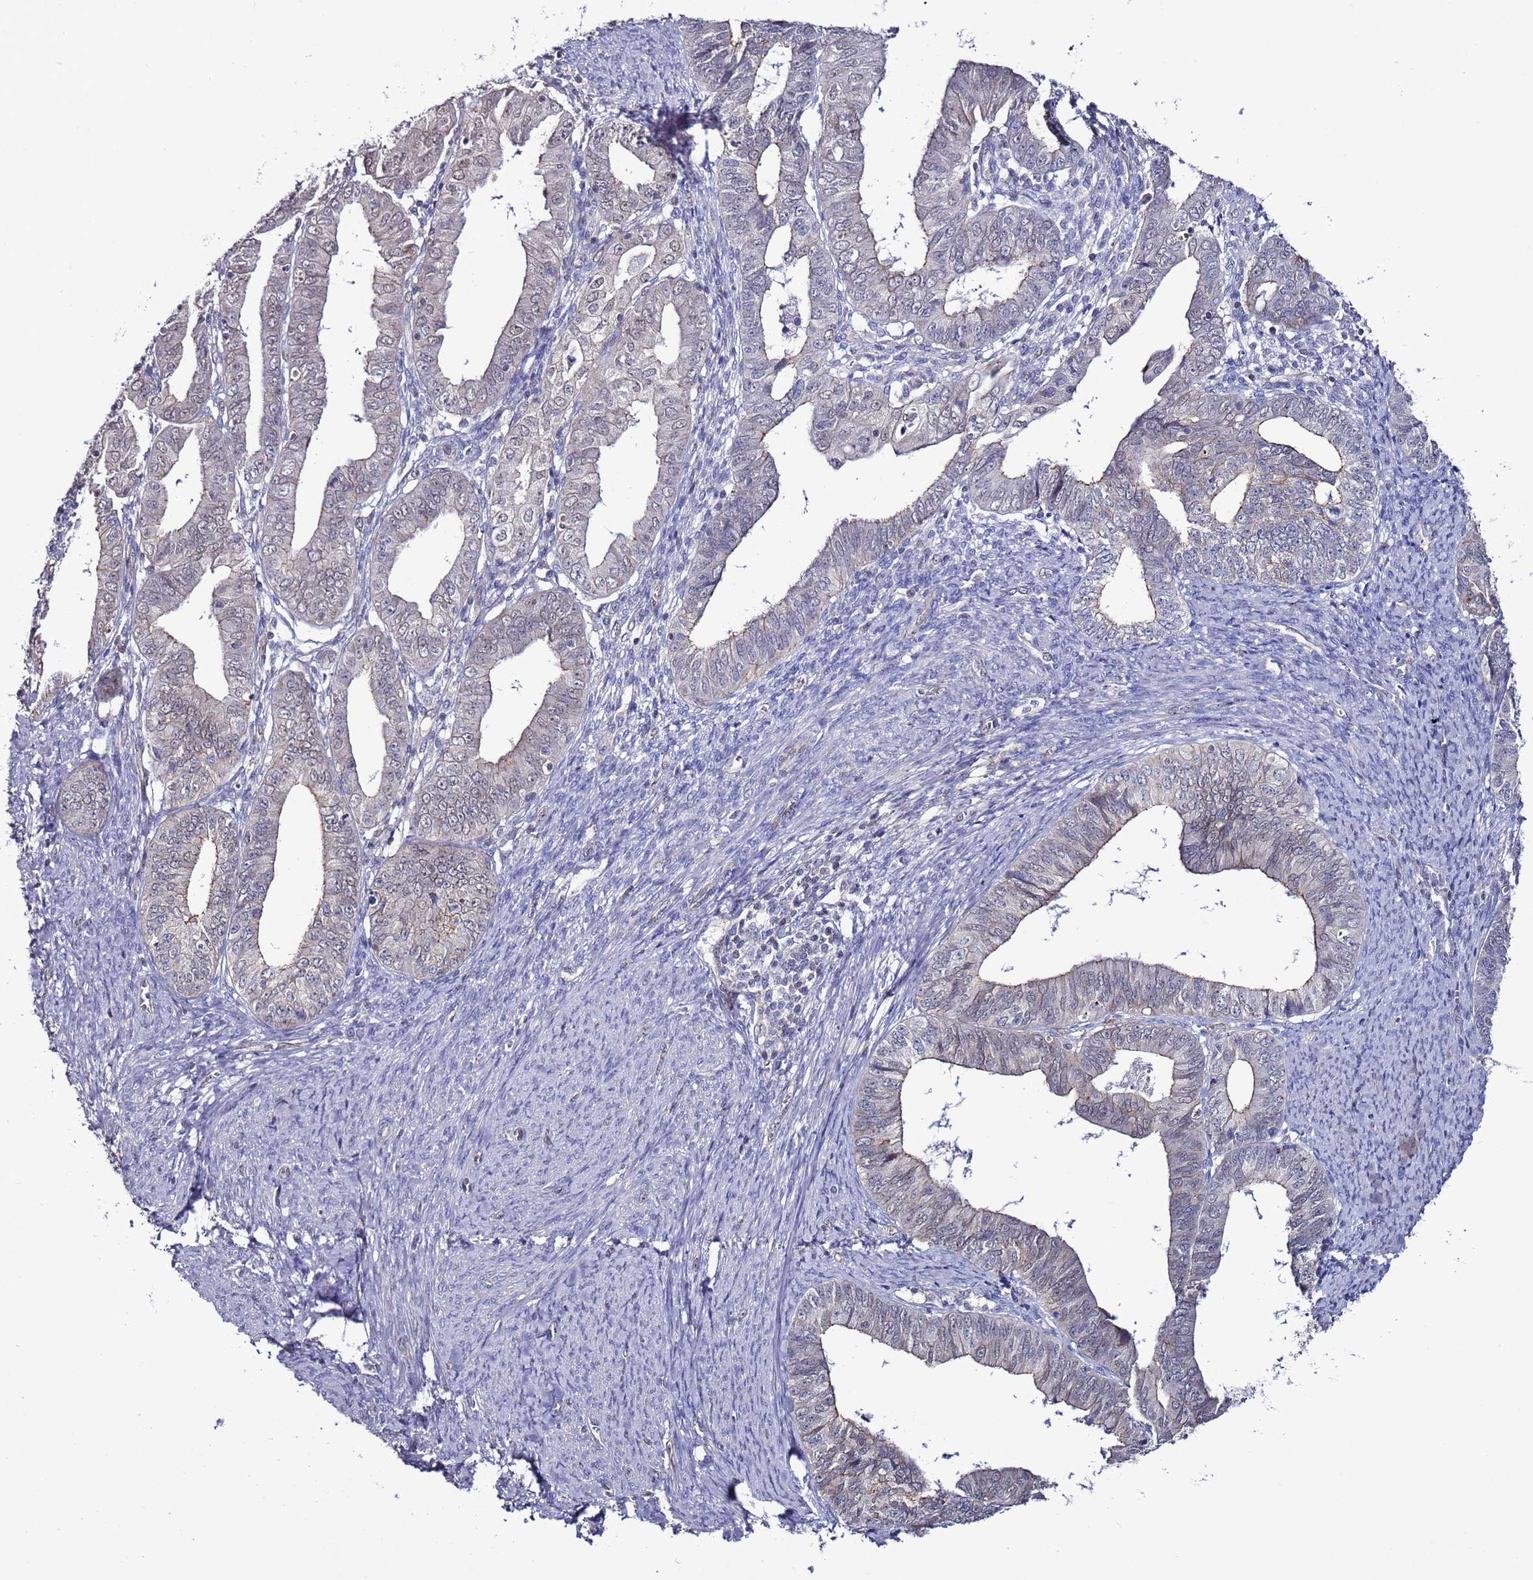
{"staining": {"intensity": "moderate", "quantity": "<25%", "location": "nuclear"}, "tissue": "endometrial cancer", "cell_type": "Tumor cells", "image_type": "cancer", "snomed": [{"axis": "morphology", "description": "Adenocarcinoma, NOS"}, {"axis": "topography", "description": "Endometrium"}], "caption": "IHC histopathology image of neoplastic tissue: human endometrial cancer stained using IHC exhibits low levels of moderate protein expression localized specifically in the nuclear of tumor cells, appearing as a nuclear brown color.", "gene": "TENM3", "patient": {"sex": "female", "age": 56}}